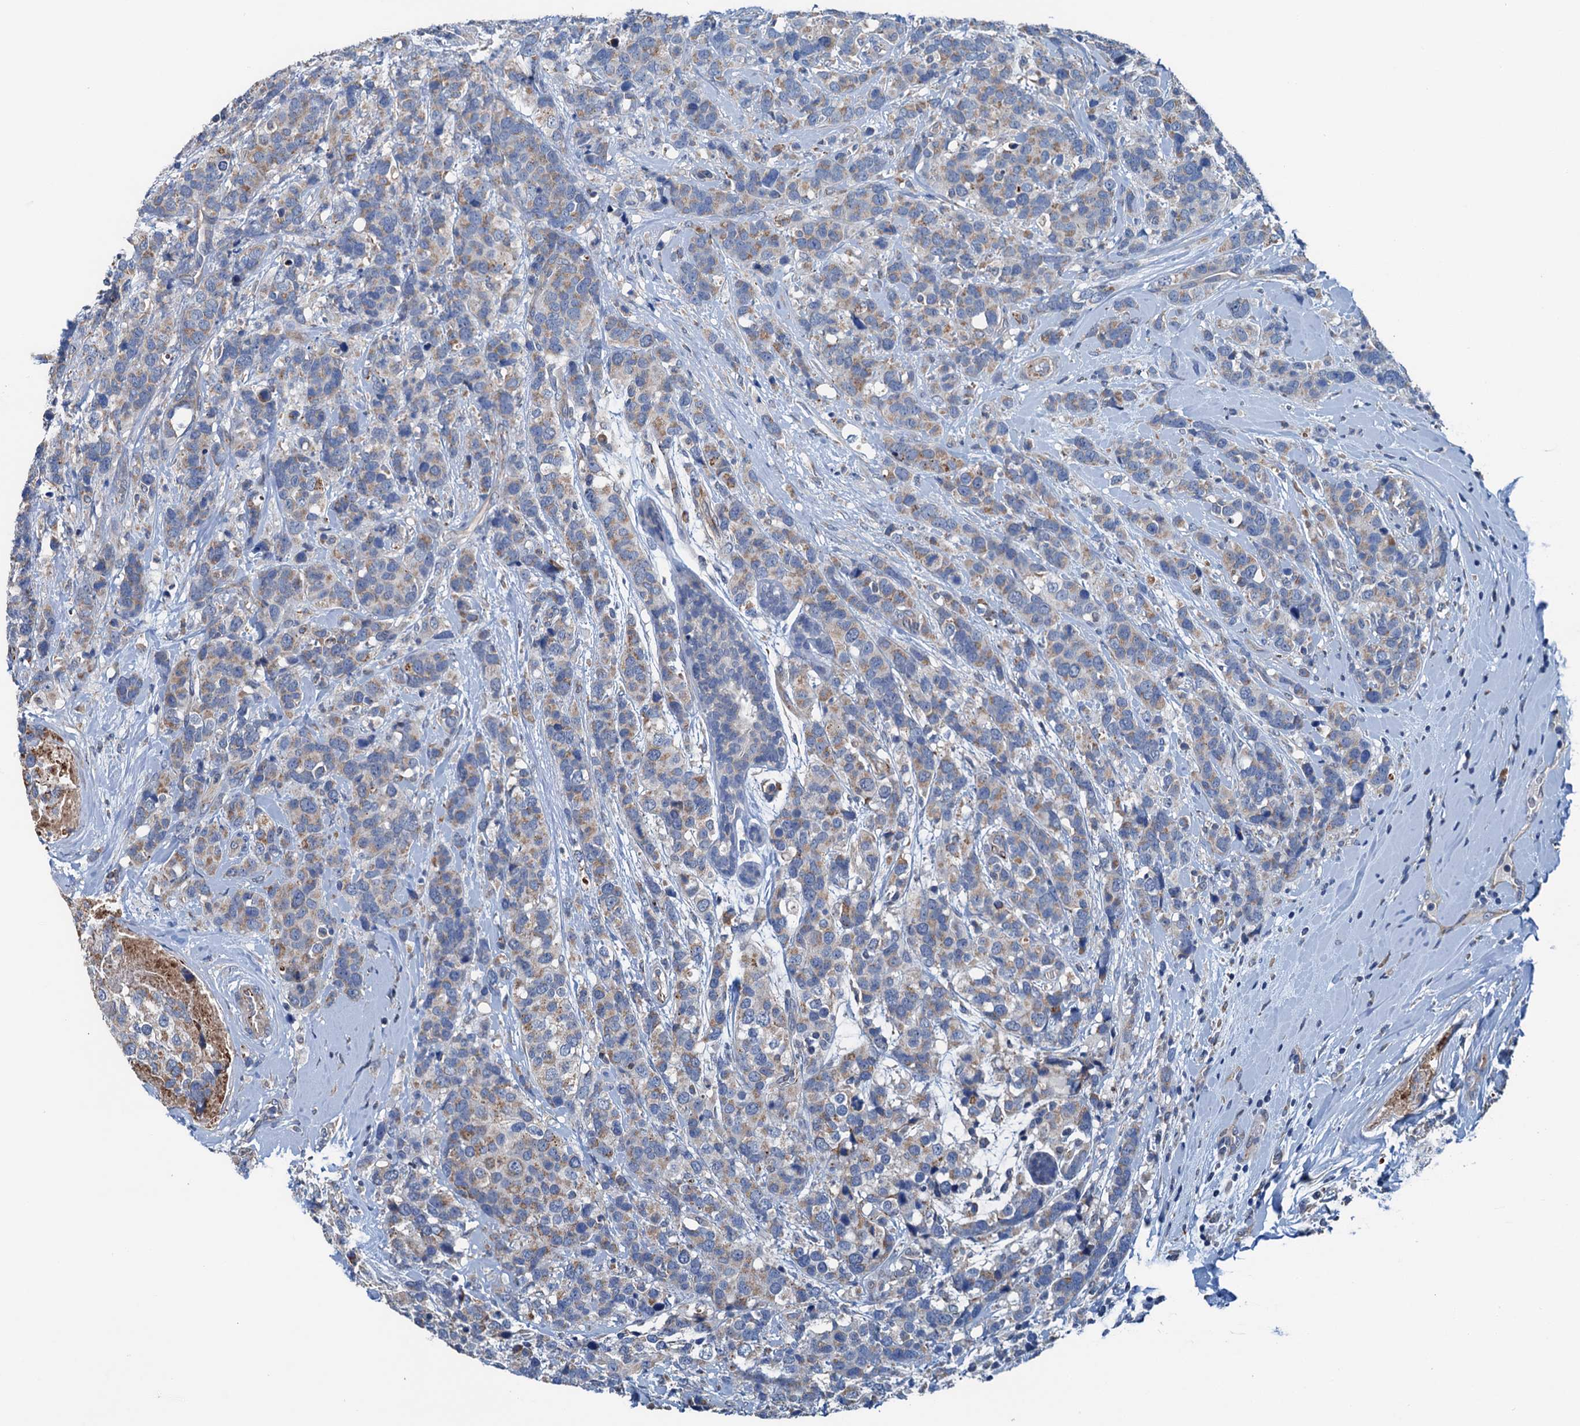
{"staining": {"intensity": "weak", "quantity": "25%-75%", "location": "cytoplasmic/membranous"}, "tissue": "breast cancer", "cell_type": "Tumor cells", "image_type": "cancer", "snomed": [{"axis": "morphology", "description": "Lobular carcinoma"}, {"axis": "topography", "description": "Breast"}], "caption": "Immunohistochemistry (IHC) of breast lobular carcinoma exhibits low levels of weak cytoplasmic/membranous expression in approximately 25%-75% of tumor cells.", "gene": "ELAC1", "patient": {"sex": "female", "age": 59}}